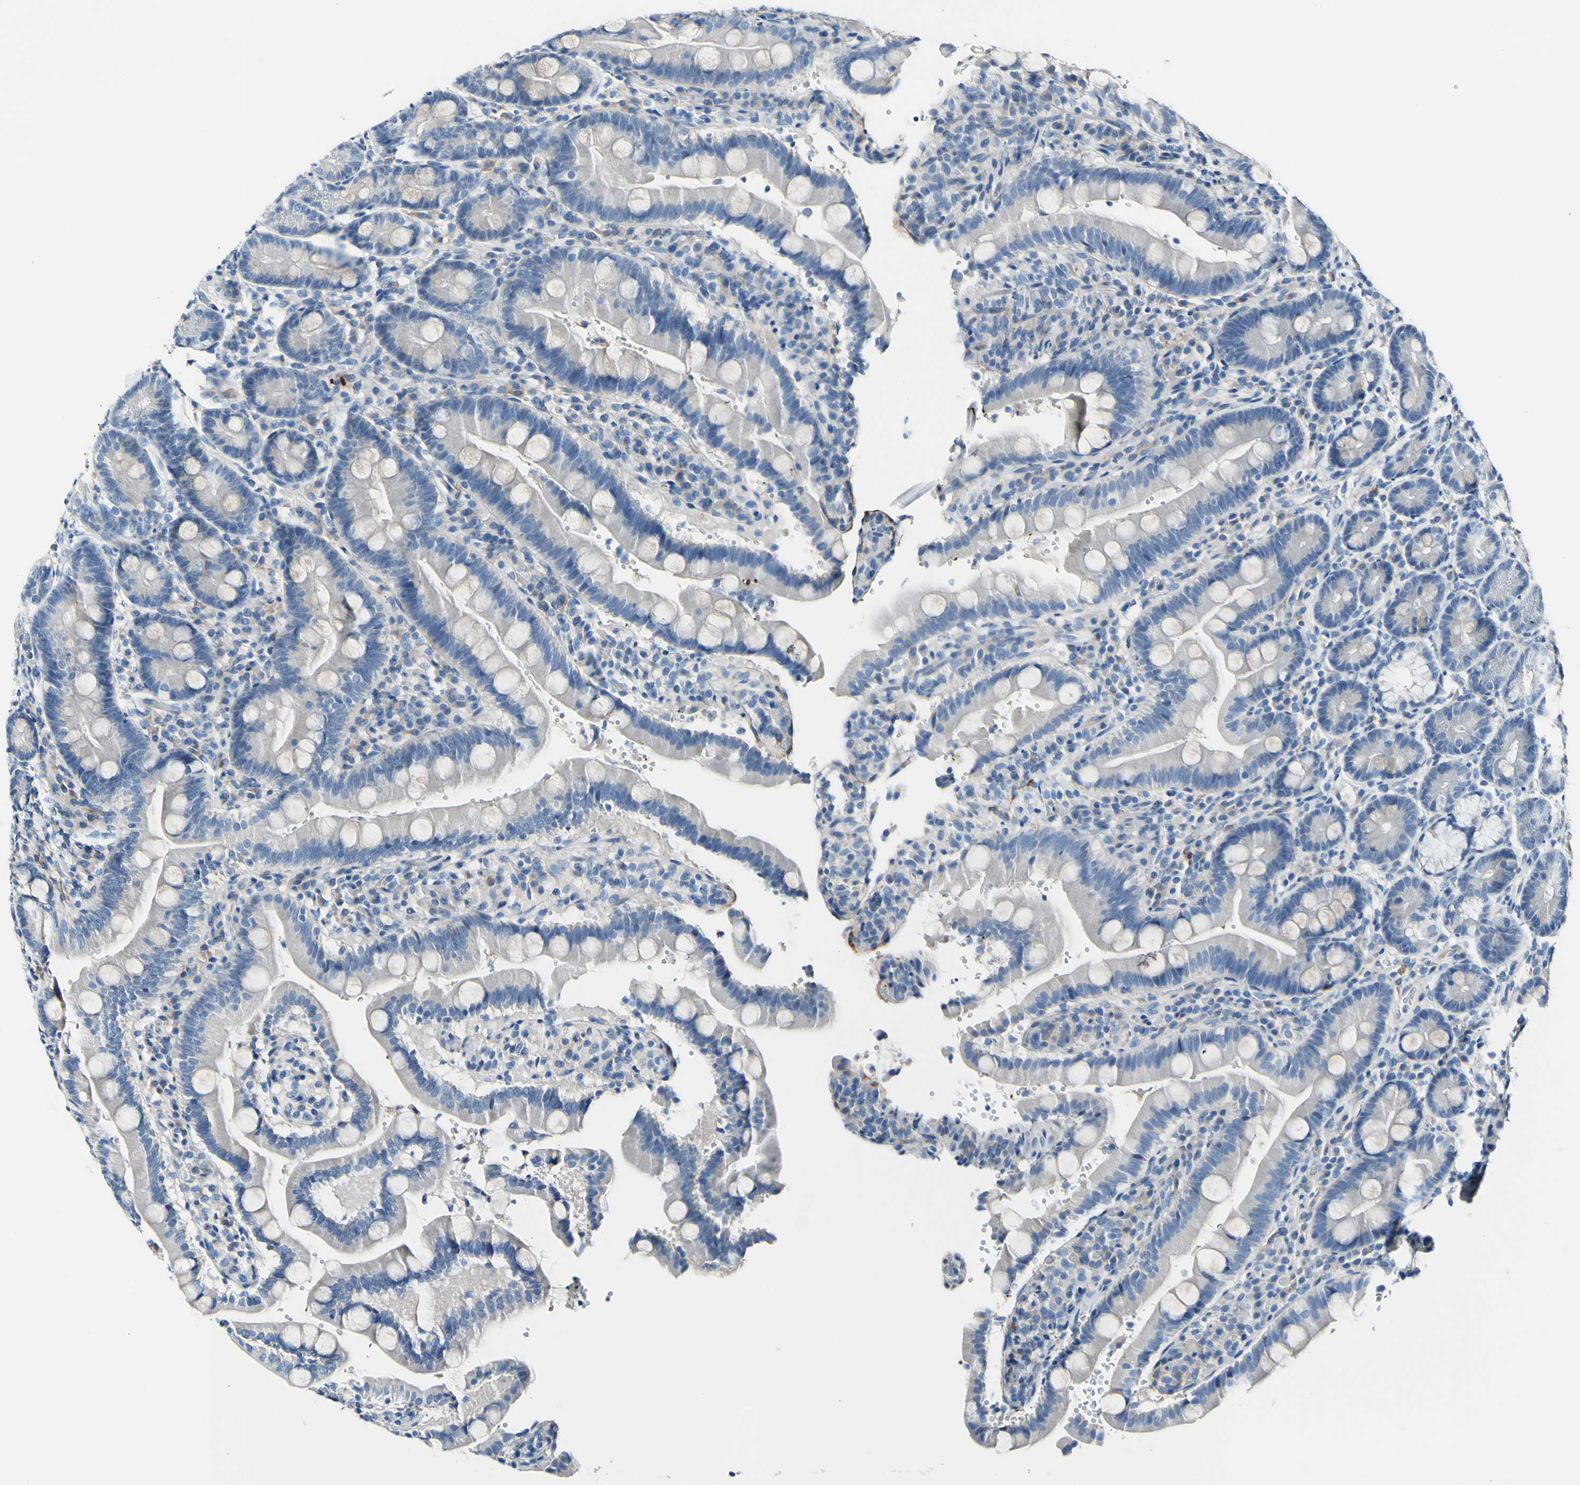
{"staining": {"intensity": "negative", "quantity": "none", "location": "none"}, "tissue": "duodenum", "cell_type": "Glandular cells", "image_type": "normal", "snomed": [{"axis": "morphology", "description": "Normal tissue, NOS"}, {"axis": "topography", "description": "Small intestine, NOS"}], "caption": "Duodenum stained for a protein using IHC demonstrates no positivity glandular cells.", "gene": "COL6A3", "patient": {"sex": "female", "age": 71}}